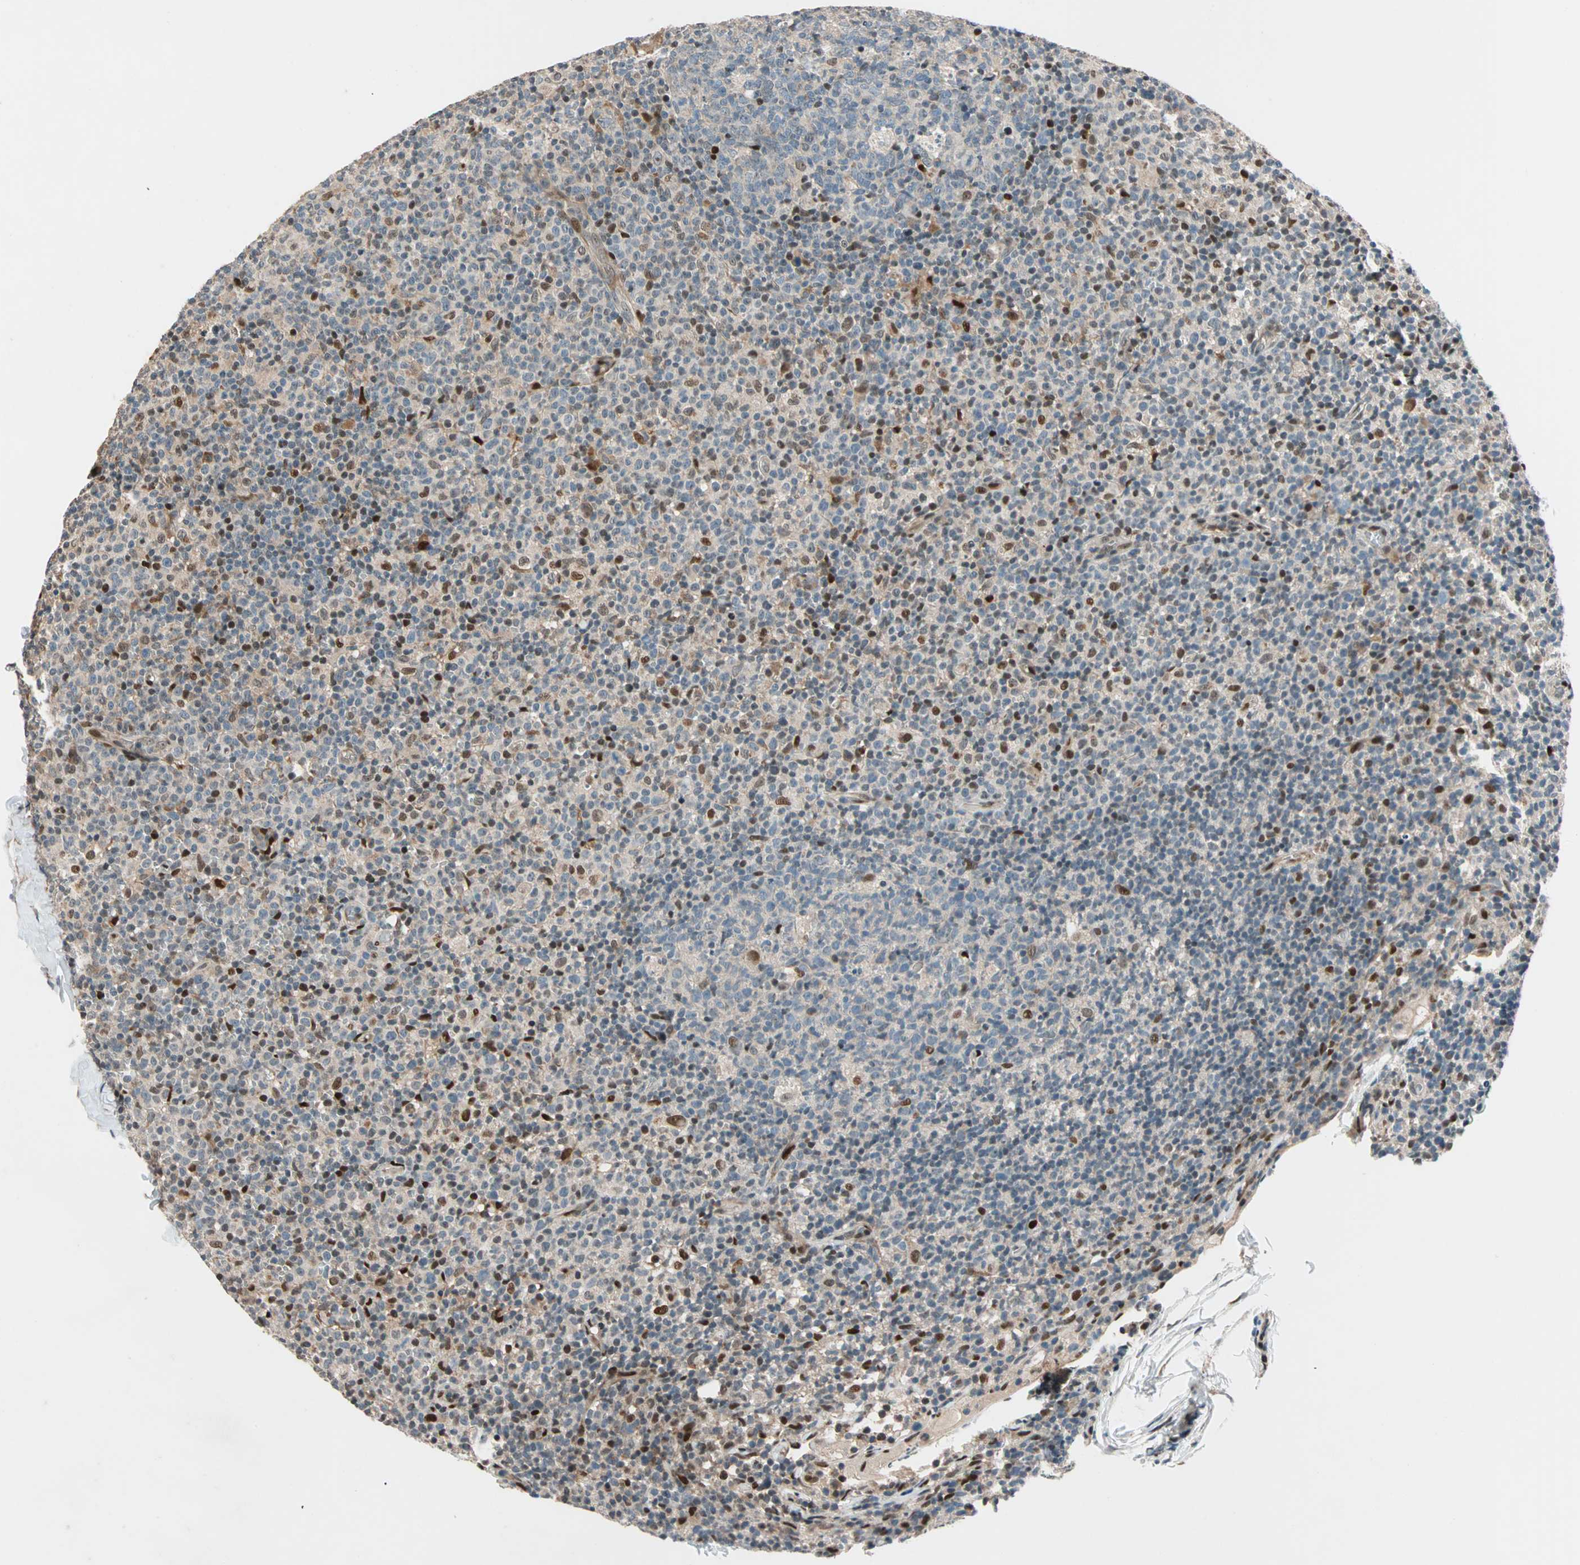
{"staining": {"intensity": "moderate", "quantity": "<25%", "location": "nuclear"}, "tissue": "lymph node", "cell_type": "Germinal center cells", "image_type": "normal", "snomed": [{"axis": "morphology", "description": "Normal tissue, NOS"}, {"axis": "morphology", "description": "Inflammation, NOS"}, {"axis": "topography", "description": "Lymph node"}], "caption": "Immunohistochemistry staining of benign lymph node, which displays low levels of moderate nuclear expression in about <25% of germinal center cells indicating moderate nuclear protein staining. The staining was performed using DAB (brown) for protein detection and nuclei were counterstained in hematoxylin (blue).", "gene": "HECW1", "patient": {"sex": "male", "age": 55}}